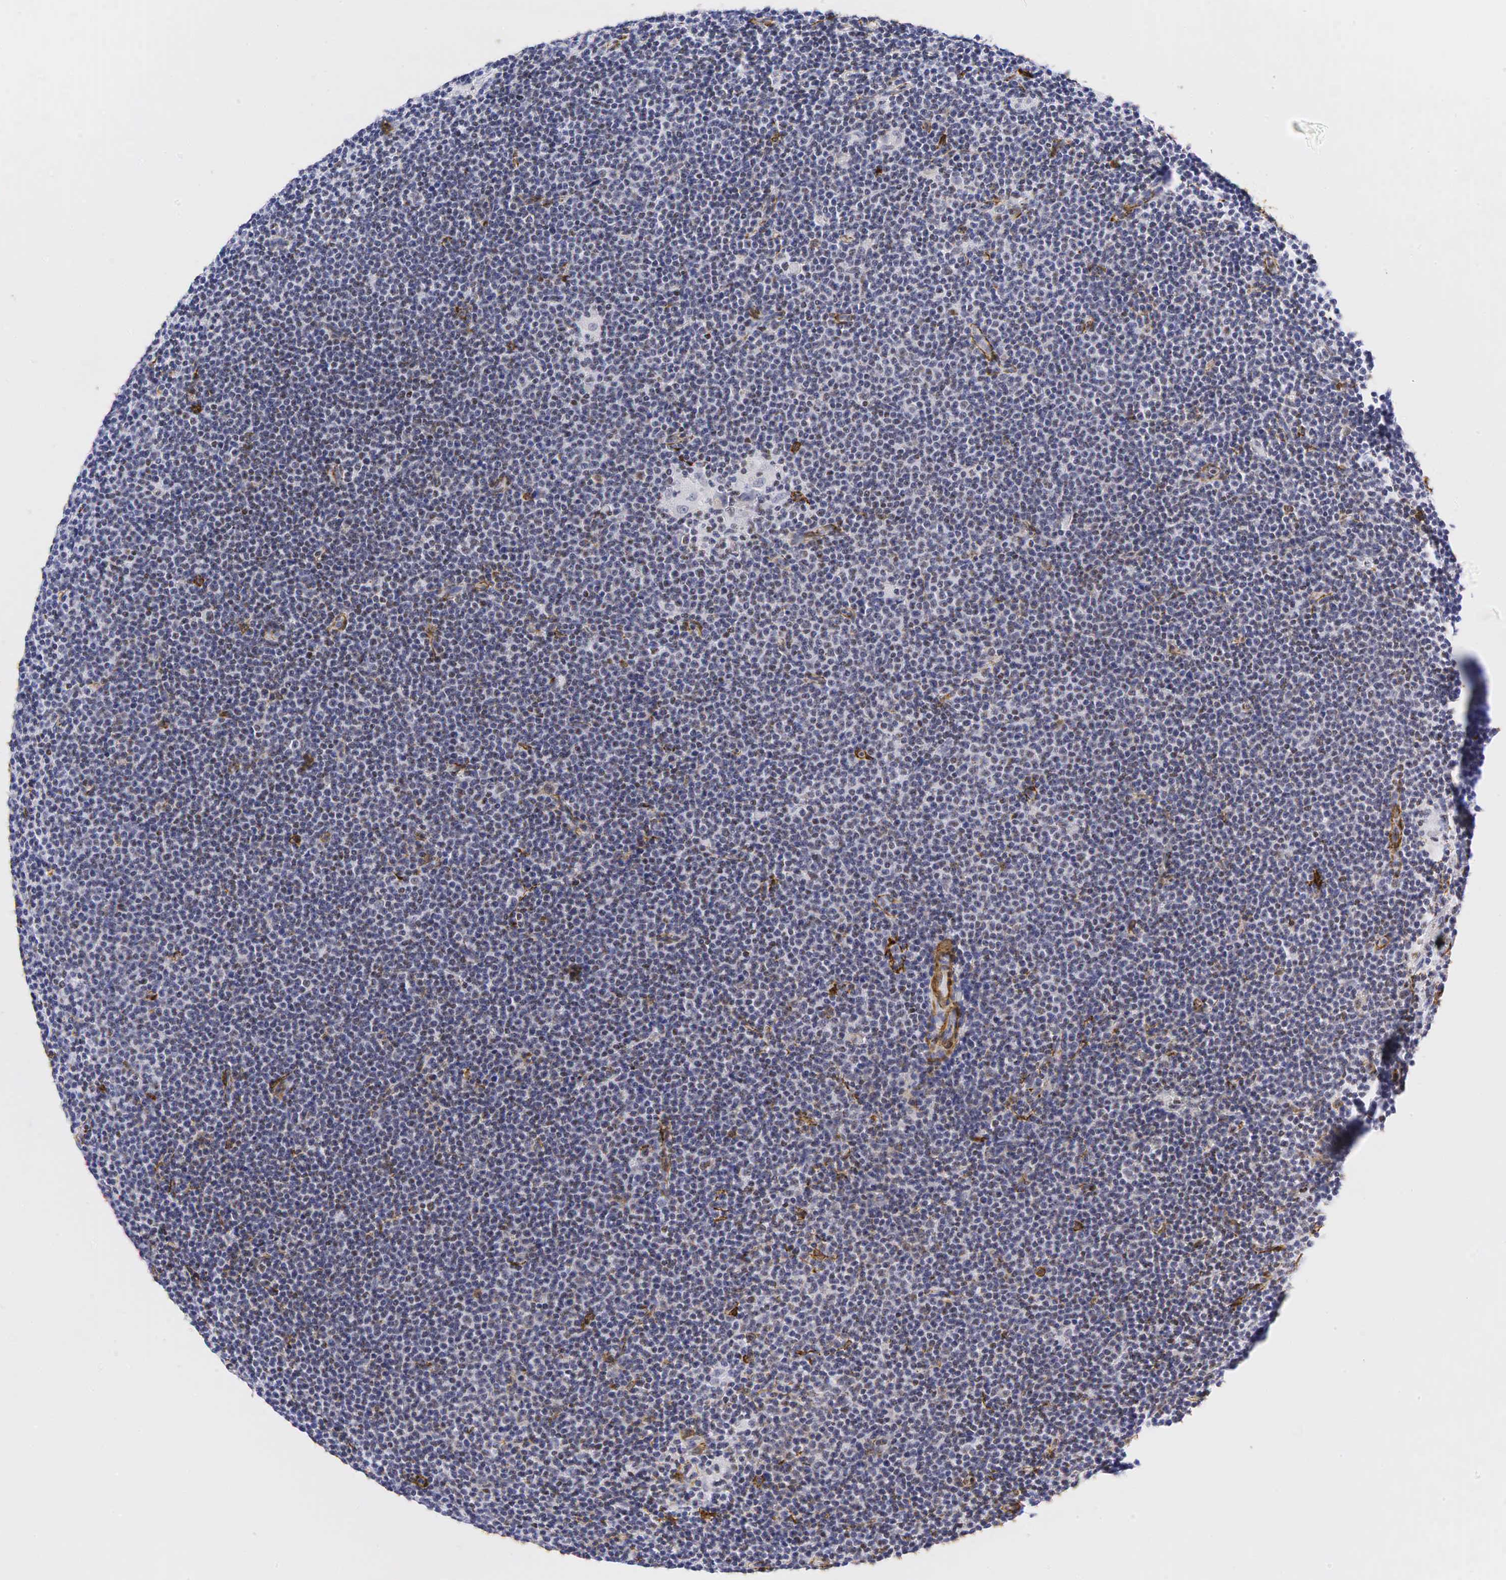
{"staining": {"intensity": "negative", "quantity": "none", "location": "none"}, "tissue": "lymphoma", "cell_type": "Tumor cells", "image_type": "cancer", "snomed": [{"axis": "morphology", "description": "Malignant lymphoma, non-Hodgkin's type, Low grade"}, {"axis": "topography", "description": "Lymph node"}], "caption": "A histopathology image of lymphoma stained for a protein shows no brown staining in tumor cells.", "gene": "ACTA2", "patient": {"sex": "female", "age": 69}}